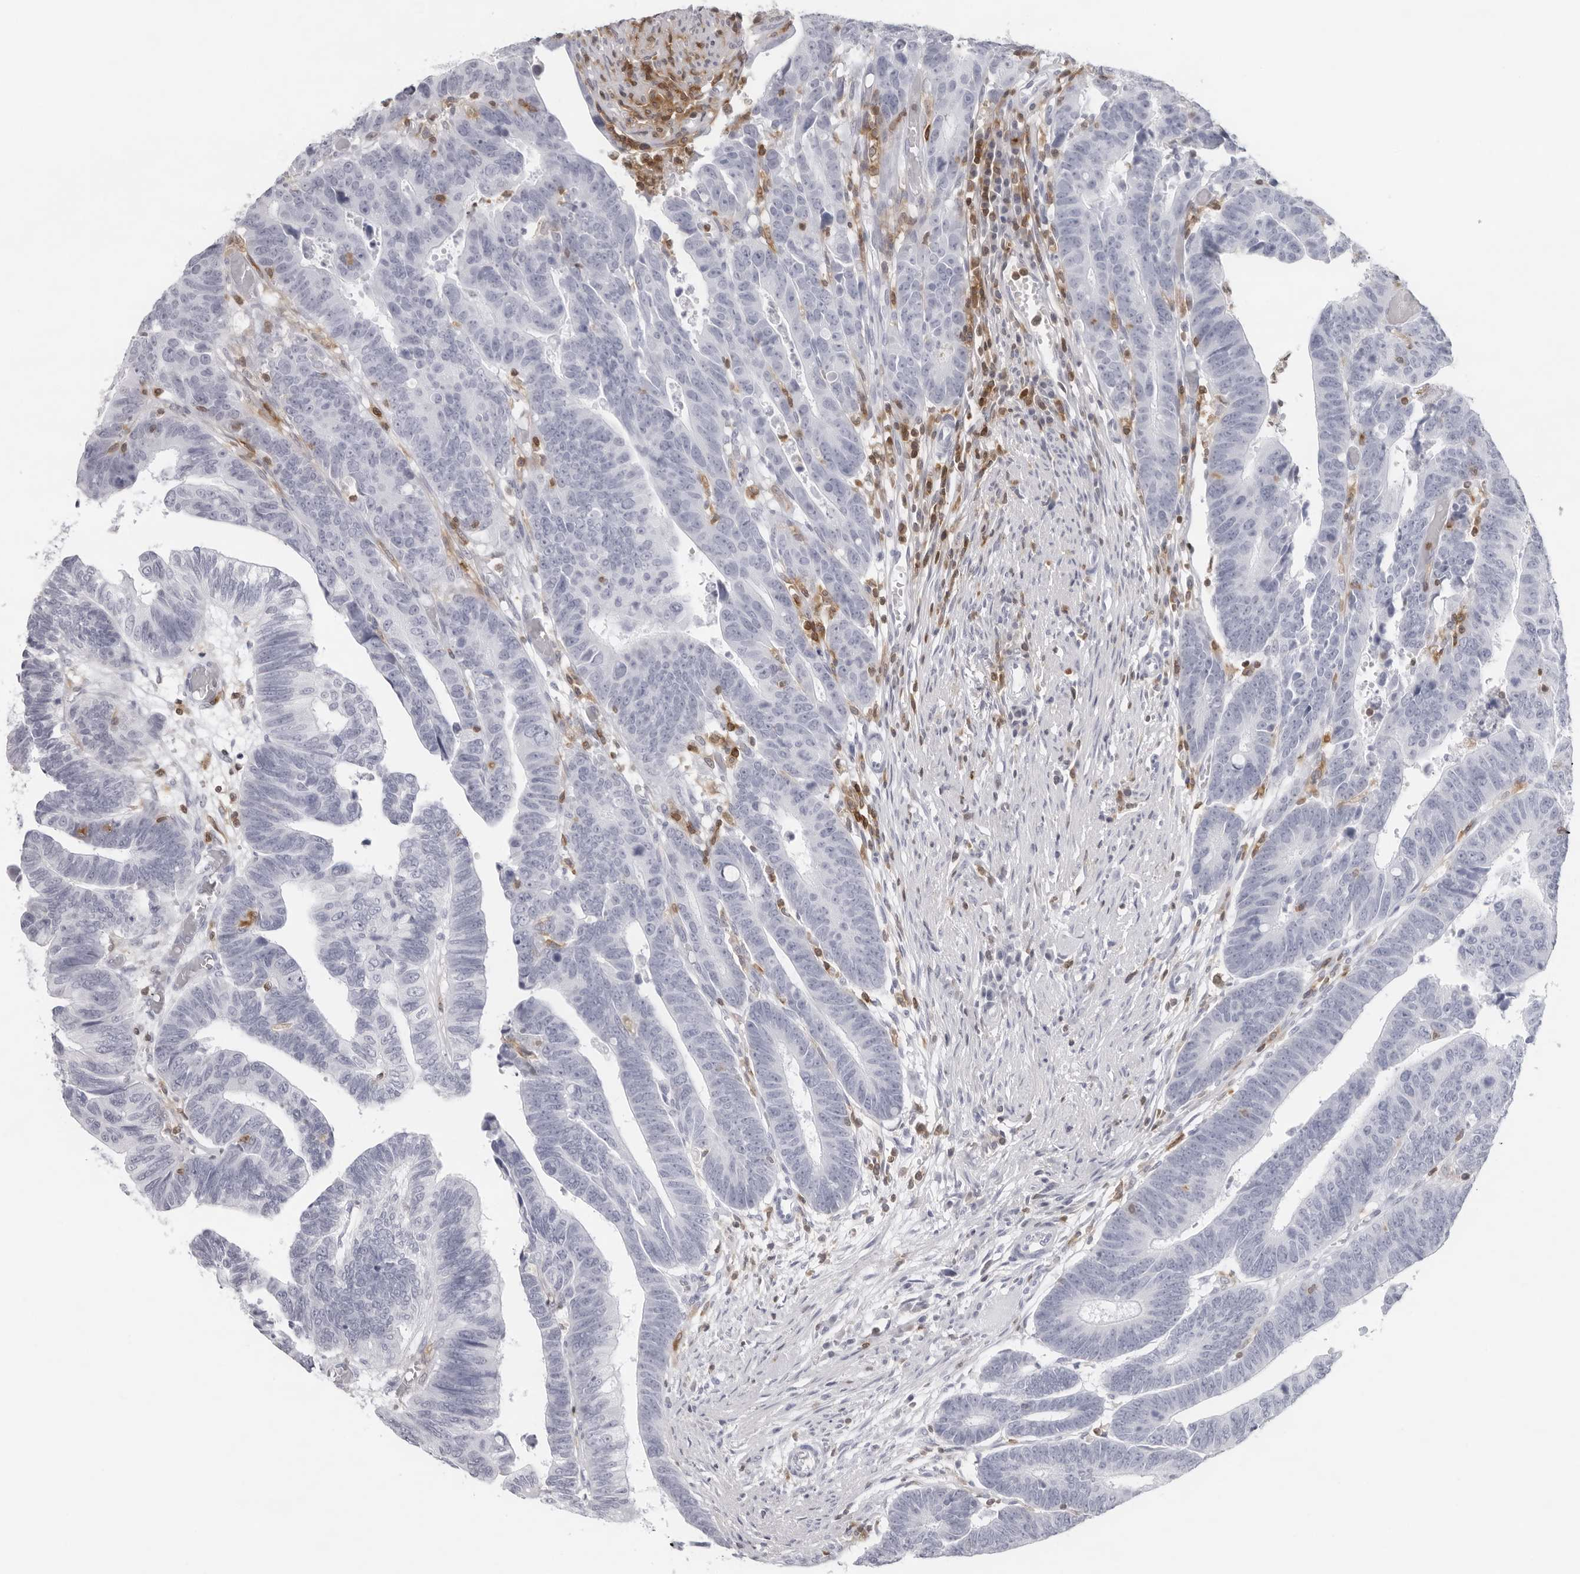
{"staining": {"intensity": "negative", "quantity": "none", "location": "none"}, "tissue": "colorectal cancer", "cell_type": "Tumor cells", "image_type": "cancer", "snomed": [{"axis": "morphology", "description": "Adenocarcinoma, NOS"}, {"axis": "topography", "description": "Rectum"}], "caption": "Immunohistochemistry histopathology image of neoplastic tissue: human colorectal cancer (adenocarcinoma) stained with DAB exhibits no significant protein expression in tumor cells.", "gene": "FMNL1", "patient": {"sex": "female", "age": 65}}